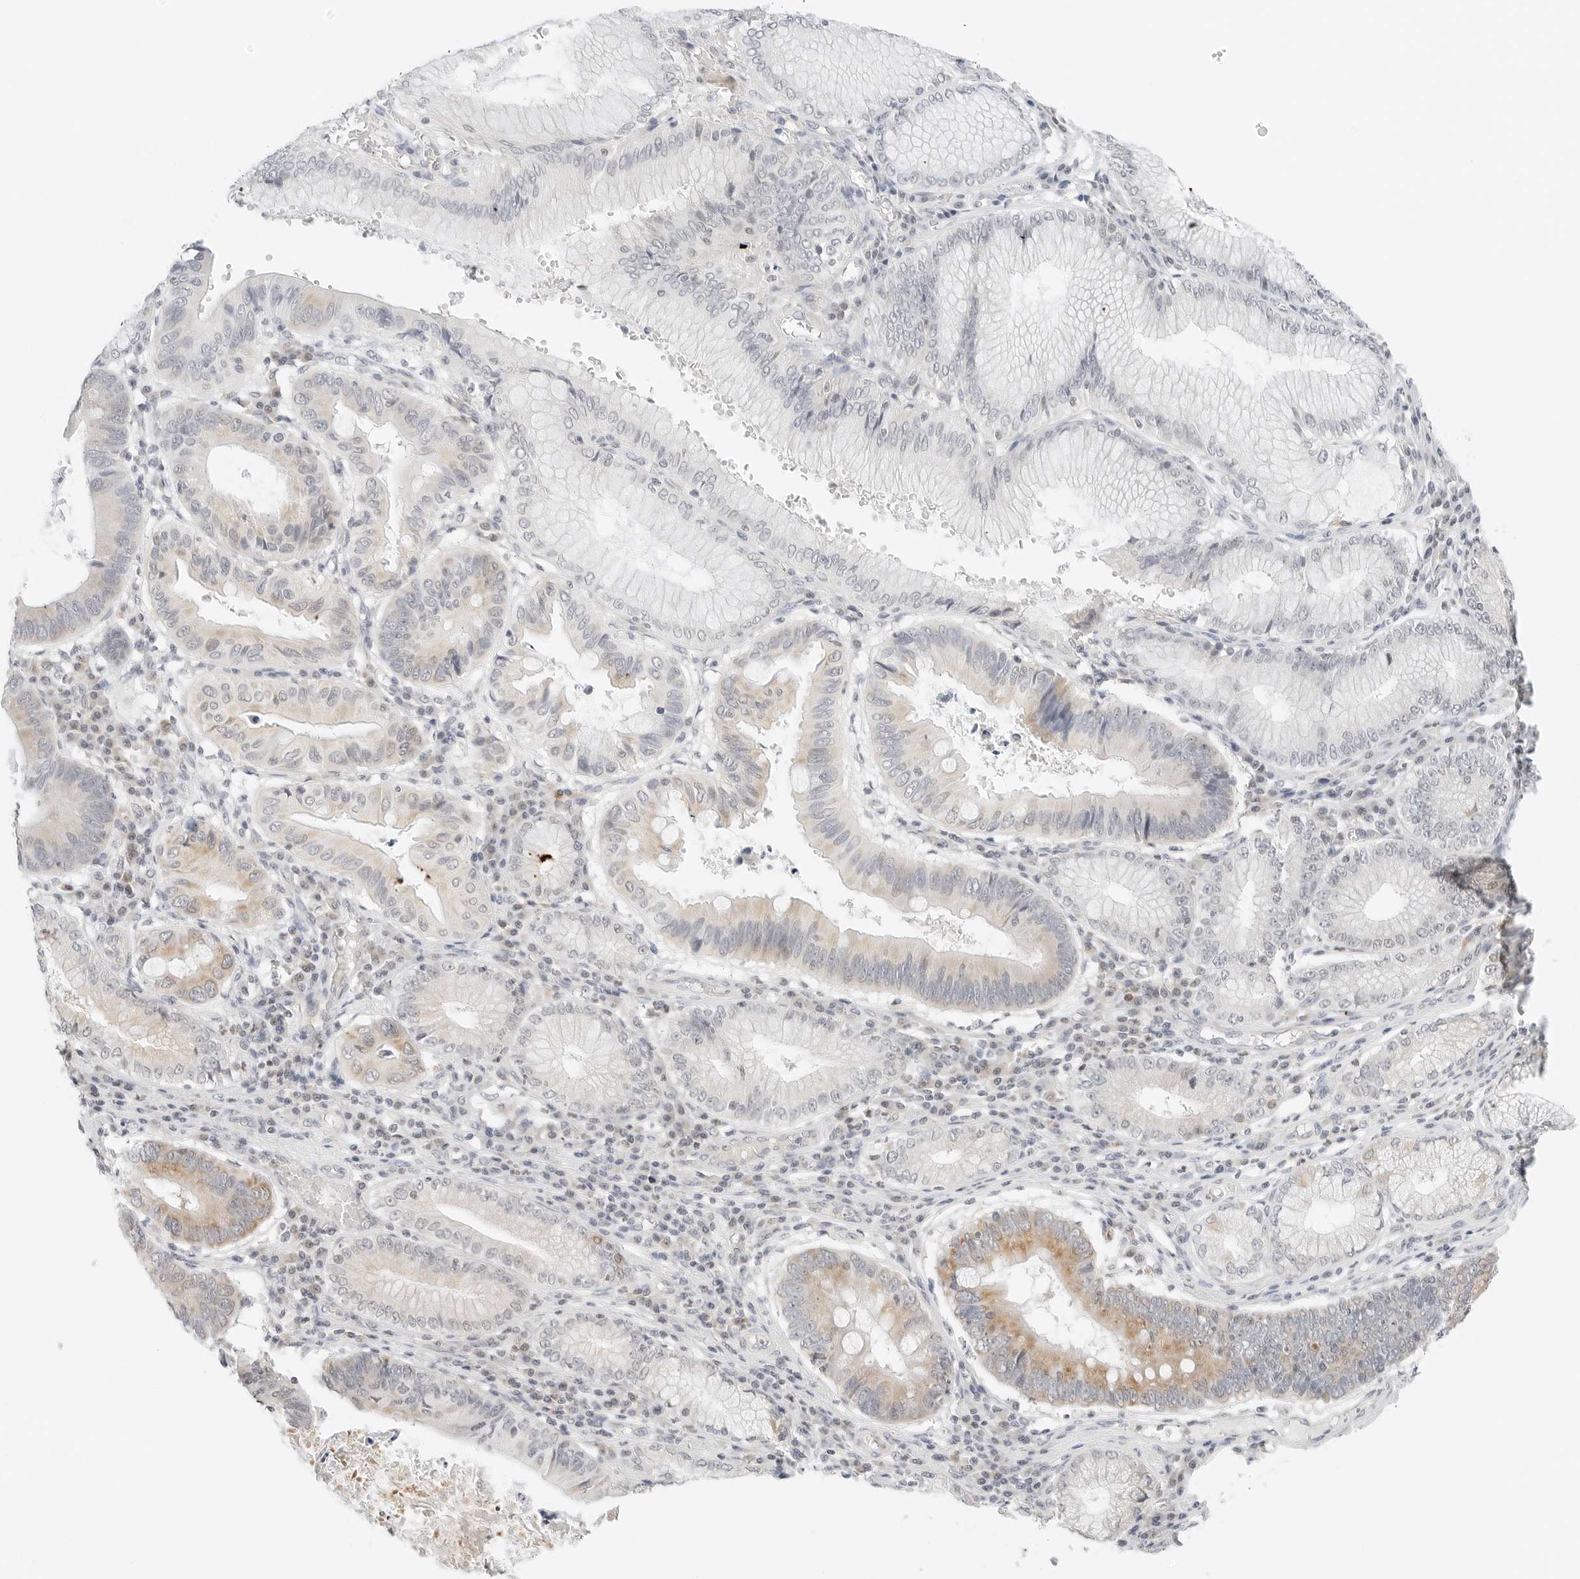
{"staining": {"intensity": "weak", "quantity": "<25%", "location": "cytoplasmic/membranous"}, "tissue": "stomach cancer", "cell_type": "Tumor cells", "image_type": "cancer", "snomed": [{"axis": "morphology", "description": "Adenocarcinoma, NOS"}, {"axis": "topography", "description": "Stomach"}], "caption": "Stomach cancer (adenocarcinoma) was stained to show a protein in brown. There is no significant expression in tumor cells.", "gene": "IQCC", "patient": {"sex": "male", "age": 59}}